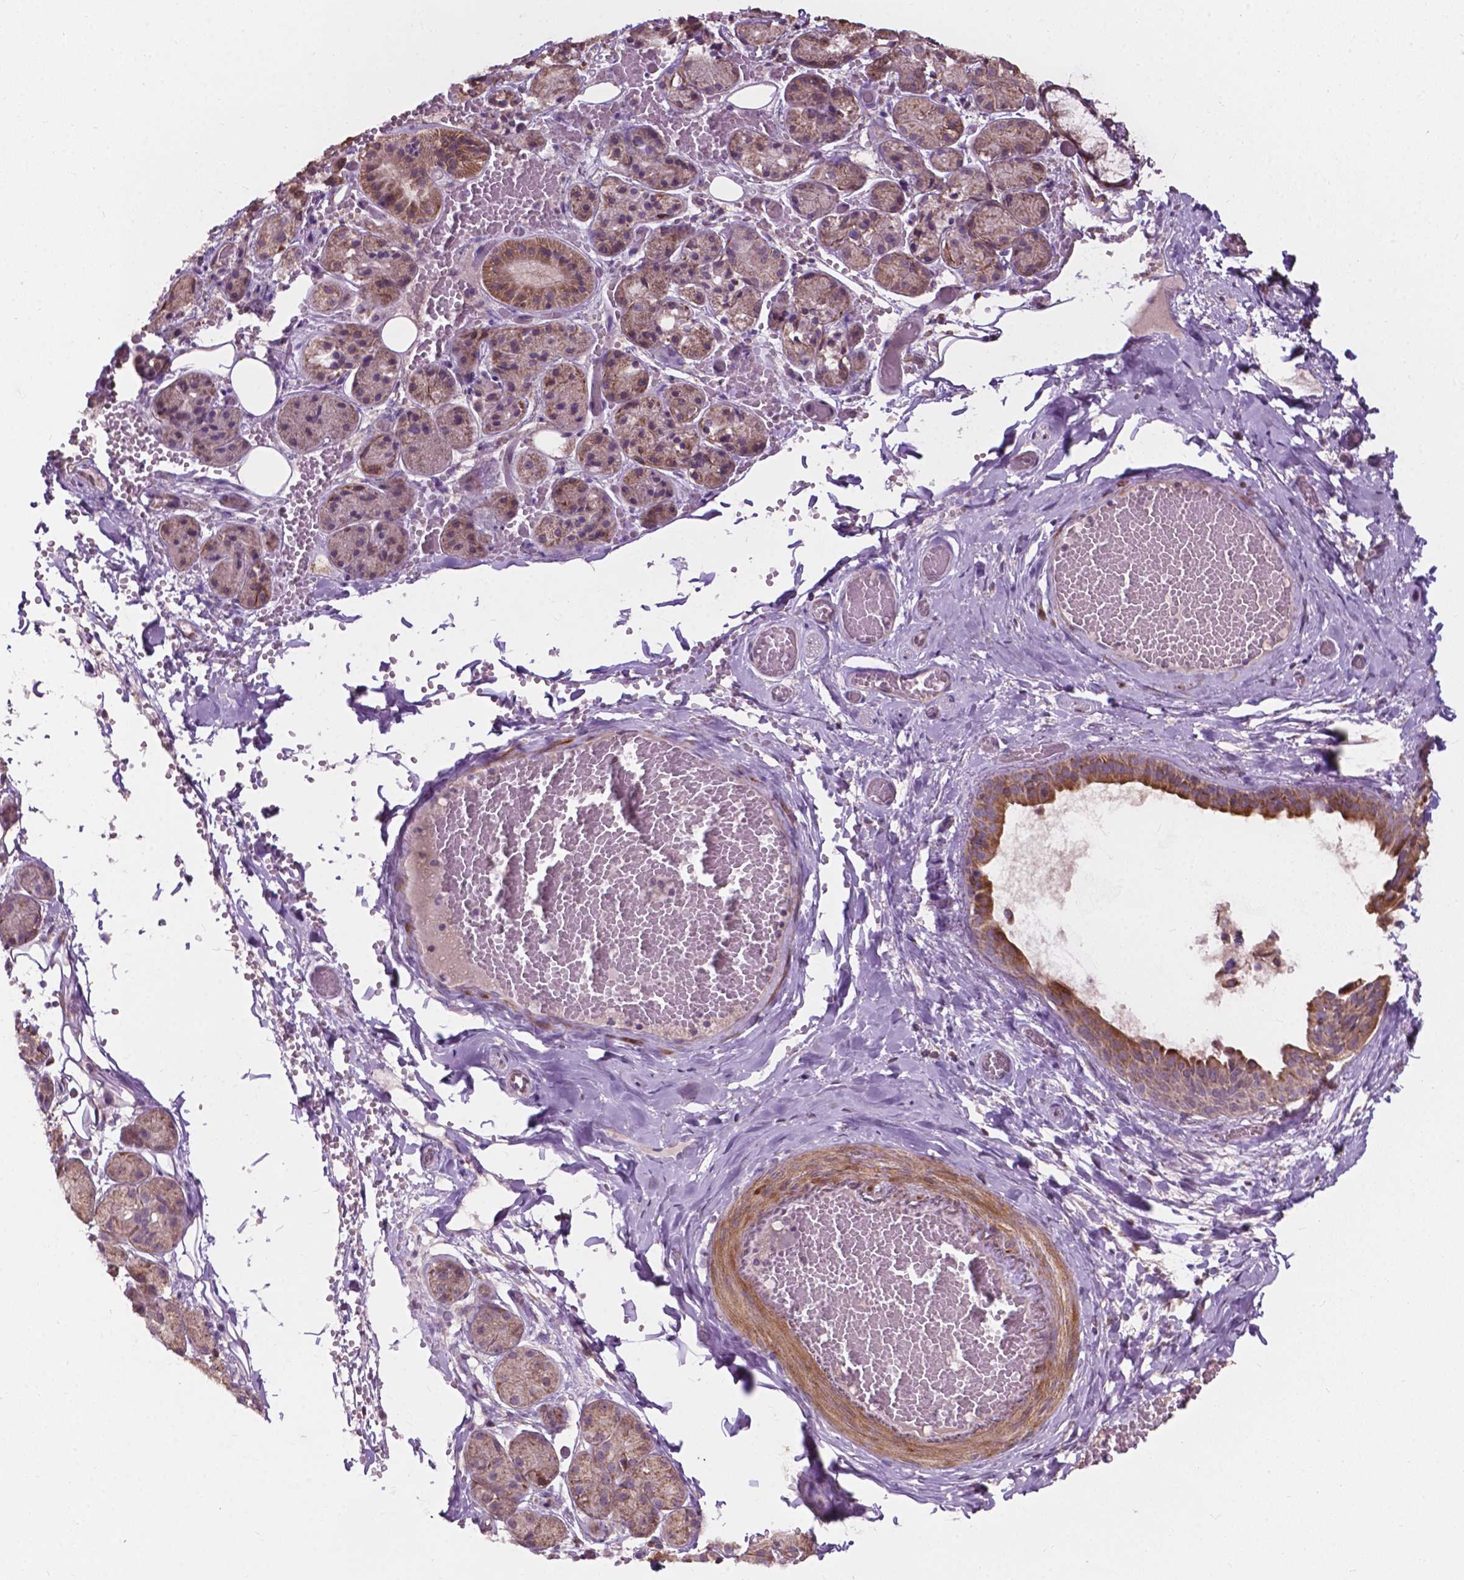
{"staining": {"intensity": "moderate", "quantity": "25%-75%", "location": "cytoplasmic/membranous"}, "tissue": "salivary gland", "cell_type": "Glandular cells", "image_type": "normal", "snomed": [{"axis": "morphology", "description": "Normal tissue, NOS"}, {"axis": "topography", "description": "Salivary gland"}, {"axis": "topography", "description": "Peripheral nerve tissue"}], "caption": "Moderate cytoplasmic/membranous protein expression is identified in approximately 25%-75% of glandular cells in salivary gland. (brown staining indicates protein expression, while blue staining denotes nuclei).", "gene": "NDUFA10", "patient": {"sex": "male", "age": 71}}